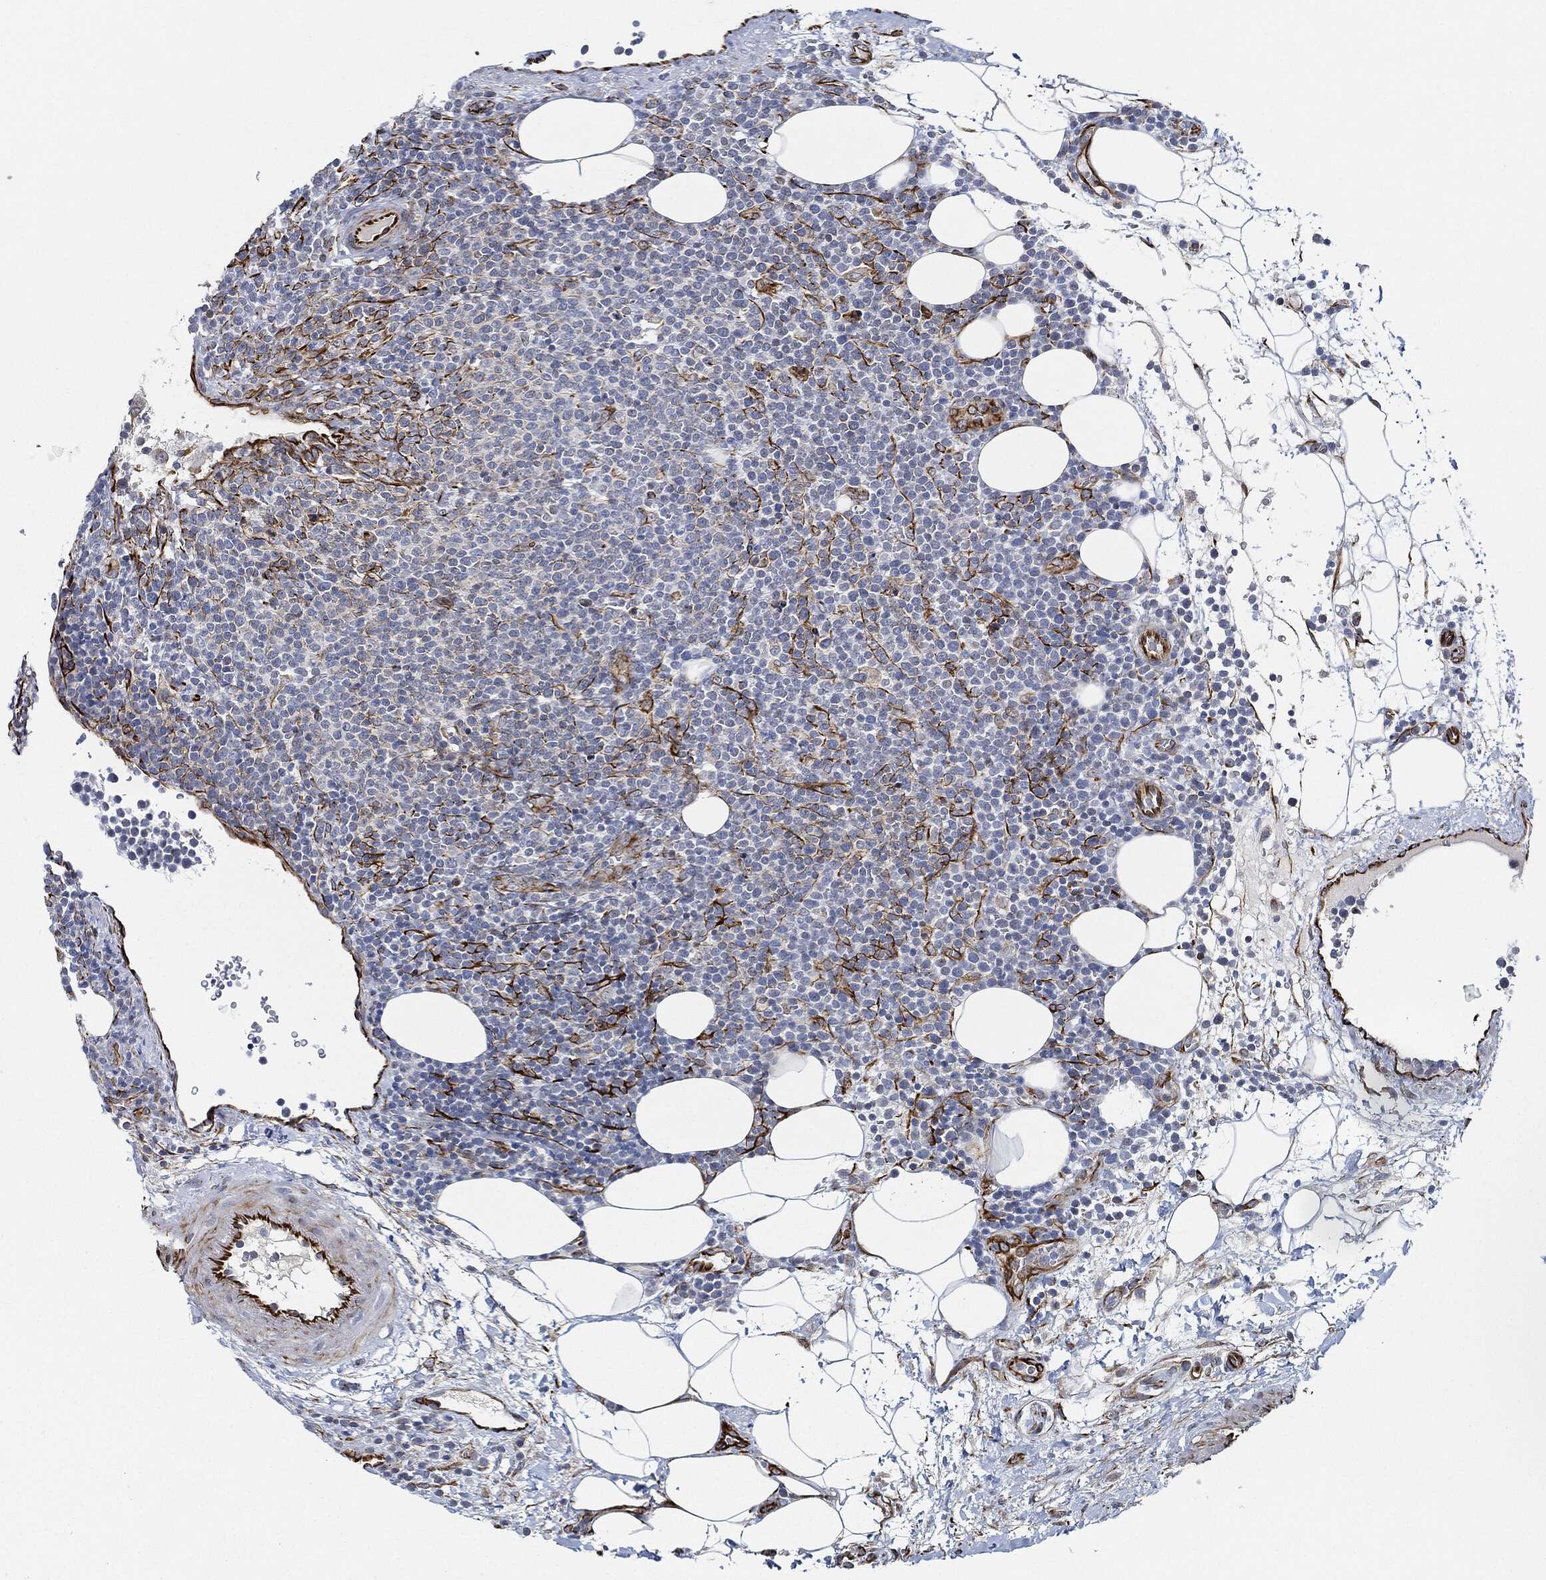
{"staining": {"intensity": "negative", "quantity": "none", "location": "none"}, "tissue": "lymphoma", "cell_type": "Tumor cells", "image_type": "cancer", "snomed": [{"axis": "morphology", "description": "Malignant lymphoma, non-Hodgkin's type, High grade"}, {"axis": "topography", "description": "Lymph node"}], "caption": "Photomicrograph shows no significant protein staining in tumor cells of lymphoma. (DAB (3,3'-diaminobenzidine) immunohistochemistry with hematoxylin counter stain).", "gene": "THSD1", "patient": {"sex": "male", "age": 61}}